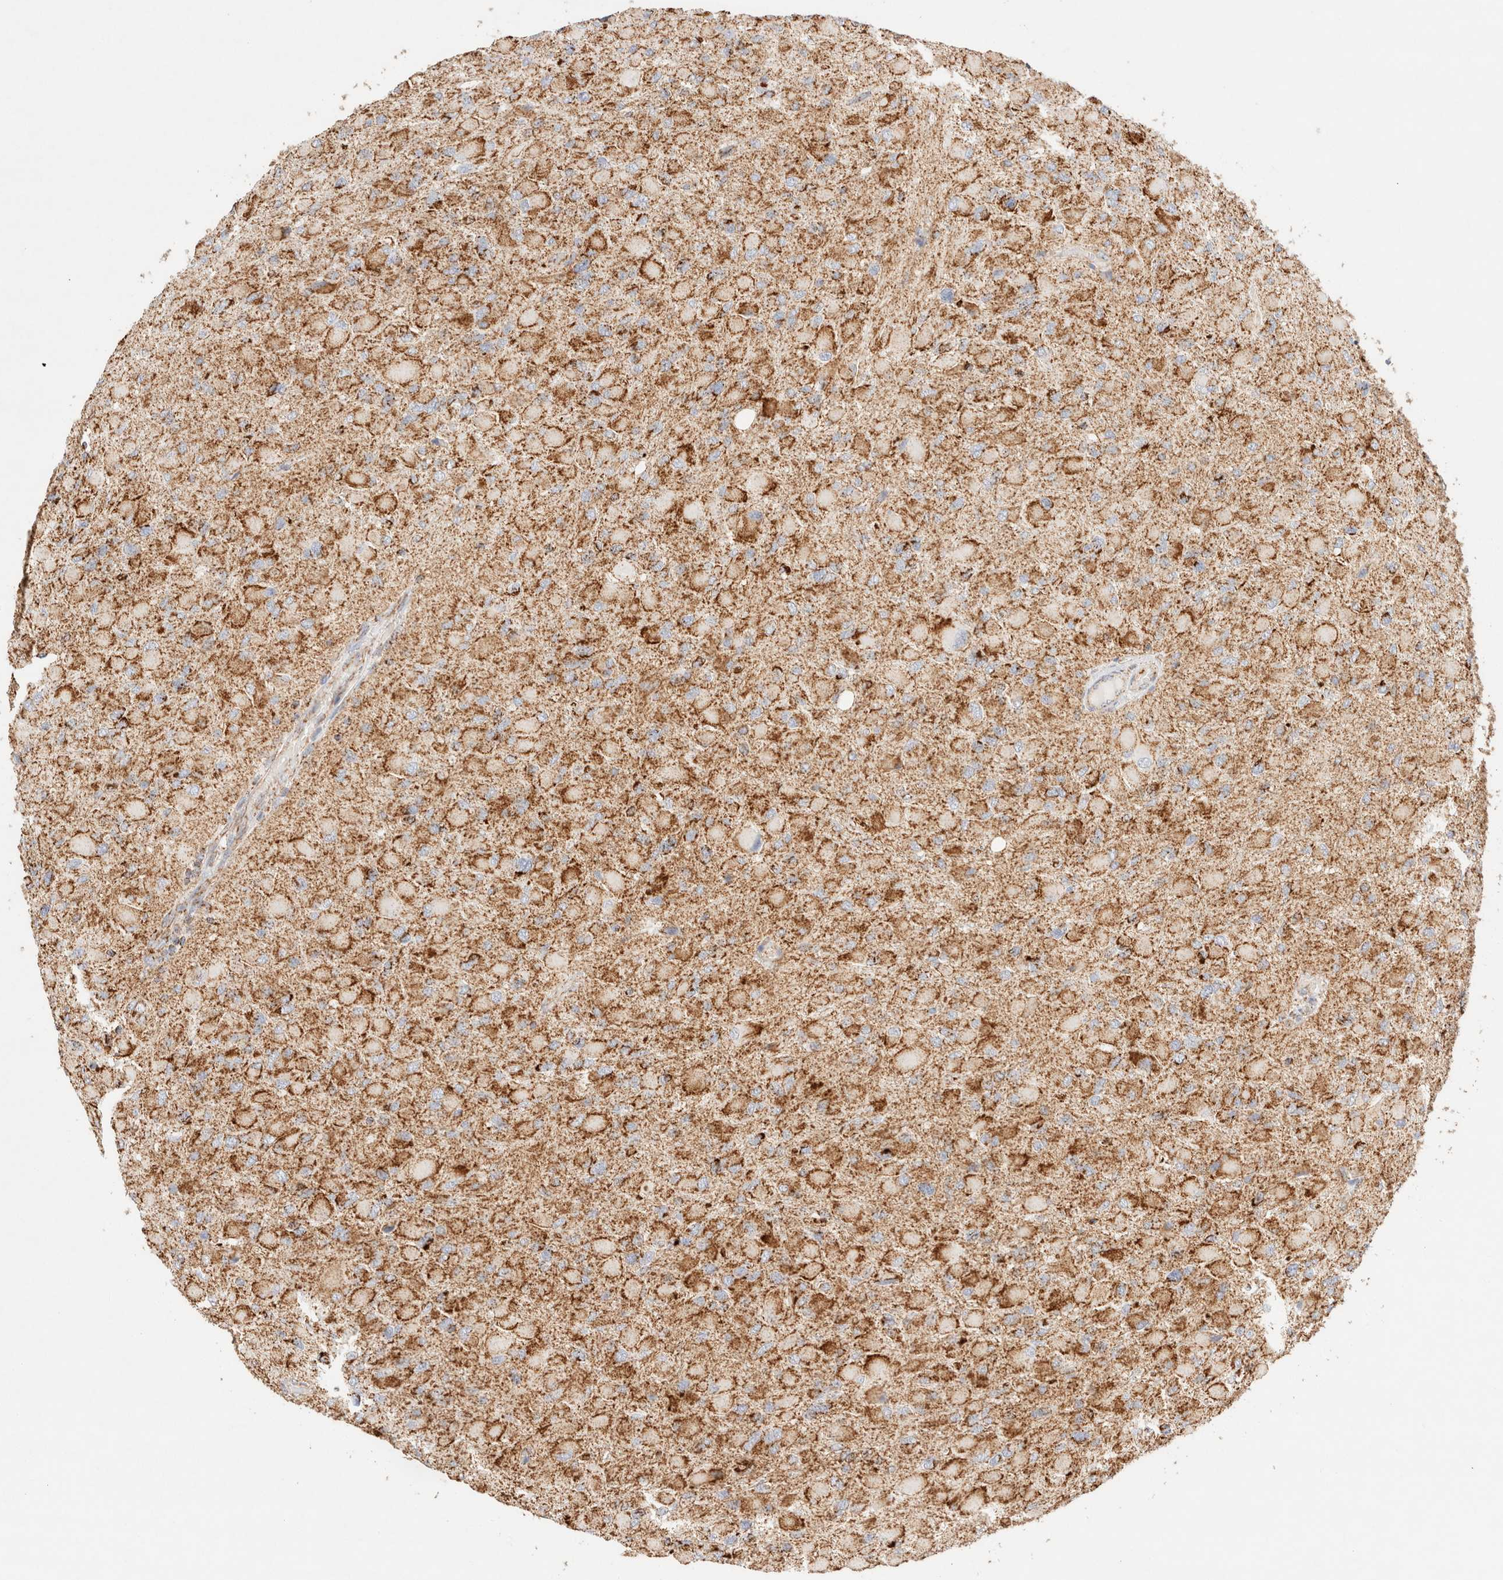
{"staining": {"intensity": "moderate", "quantity": ">75%", "location": "cytoplasmic/membranous"}, "tissue": "glioma", "cell_type": "Tumor cells", "image_type": "cancer", "snomed": [{"axis": "morphology", "description": "Glioma, malignant, High grade"}, {"axis": "topography", "description": "Cerebral cortex"}], "caption": "This is an image of immunohistochemistry staining of glioma, which shows moderate staining in the cytoplasmic/membranous of tumor cells.", "gene": "PHB2", "patient": {"sex": "female", "age": 36}}